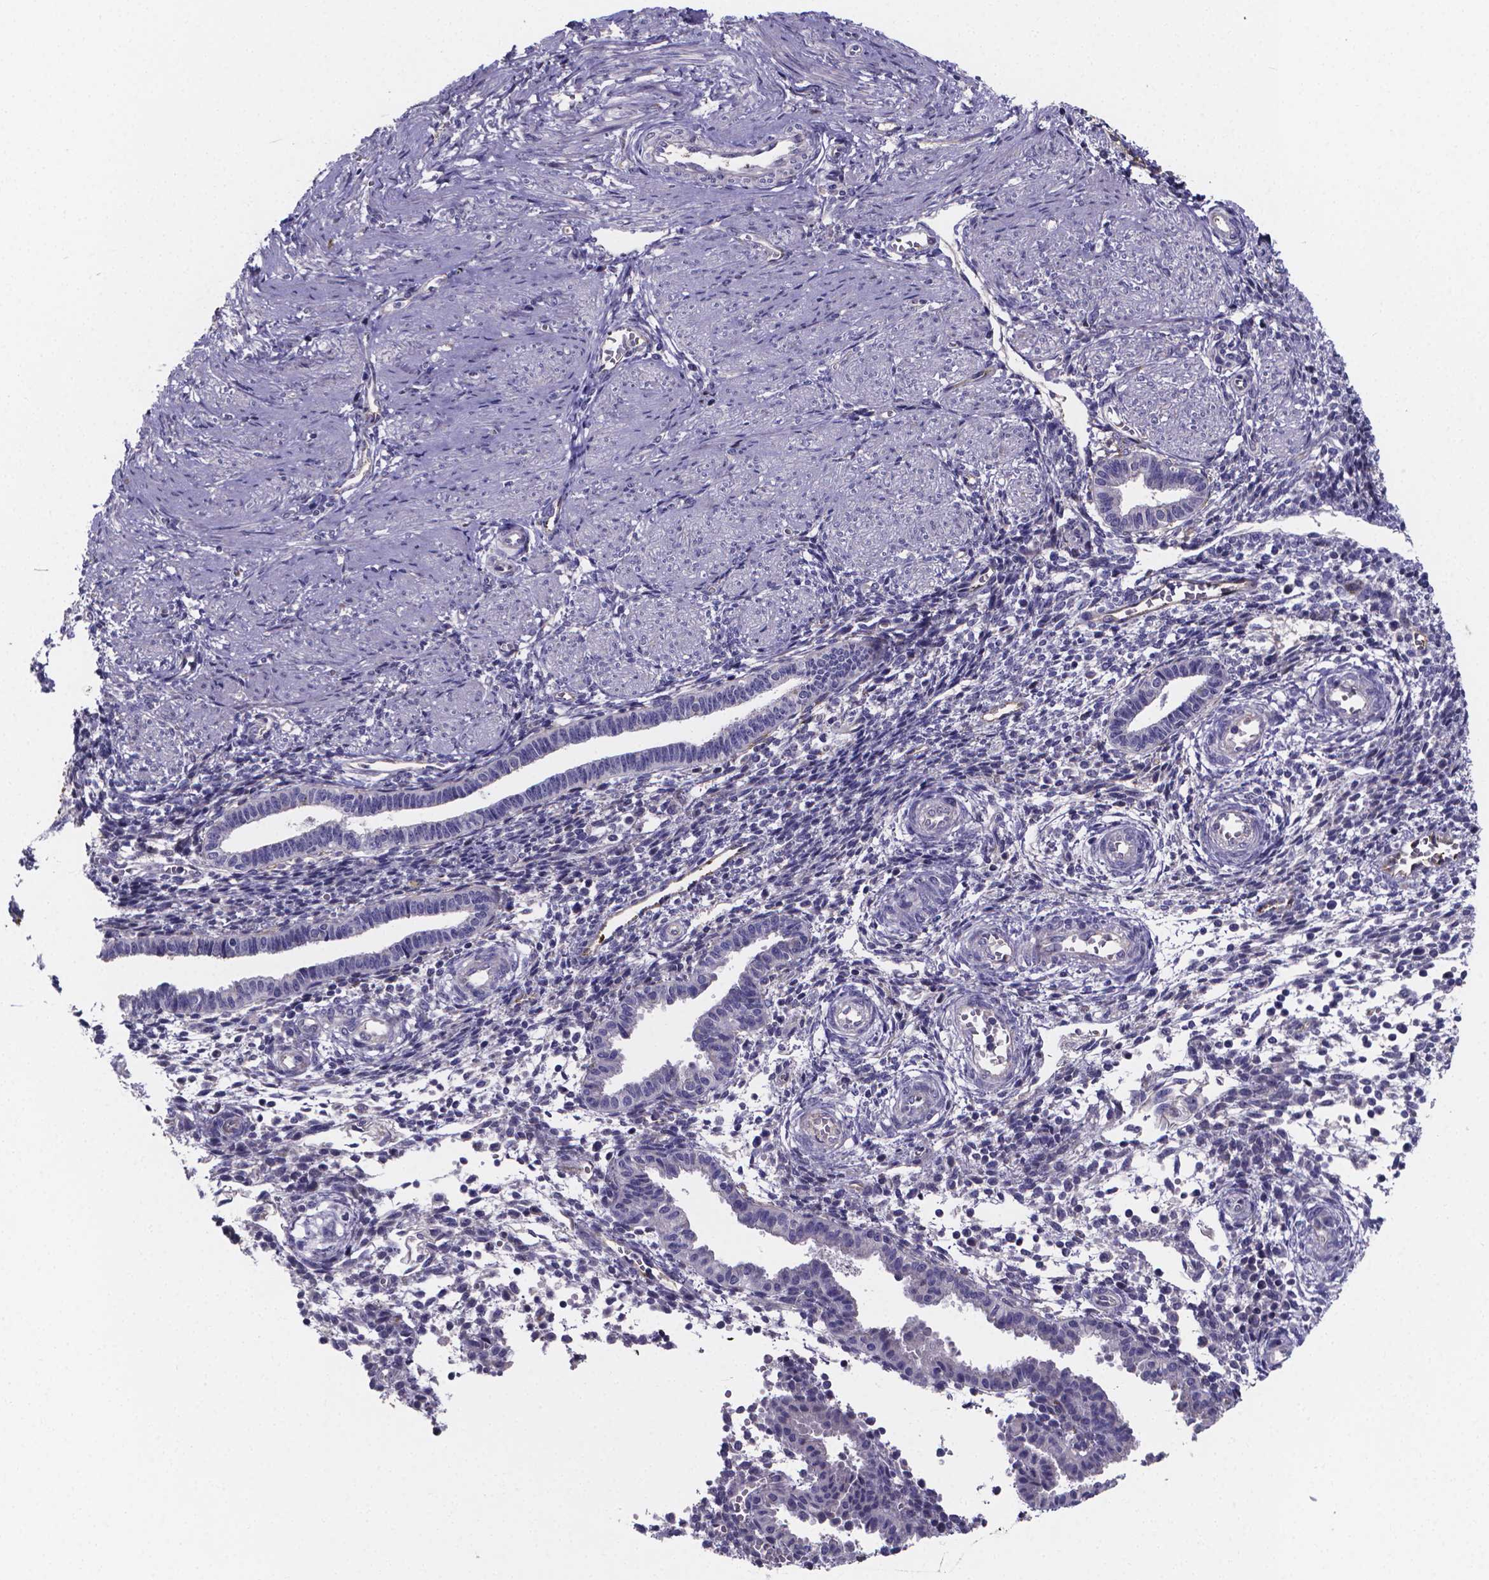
{"staining": {"intensity": "moderate", "quantity": "25%-75%", "location": "cytoplasmic/membranous"}, "tissue": "endometrium", "cell_type": "Cells in endometrial stroma", "image_type": "normal", "snomed": [{"axis": "morphology", "description": "Normal tissue, NOS"}, {"axis": "topography", "description": "Endometrium"}], "caption": "Immunohistochemistry (IHC) image of unremarkable endometrium: human endometrium stained using IHC exhibits medium levels of moderate protein expression localized specifically in the cytoplasmic/membranous of cells in endometrial stroma, appearing as a cytoplasmic/membranous brown color.", "gene": "SFRP4", "patient": {"sex": "female", "age": 37}}